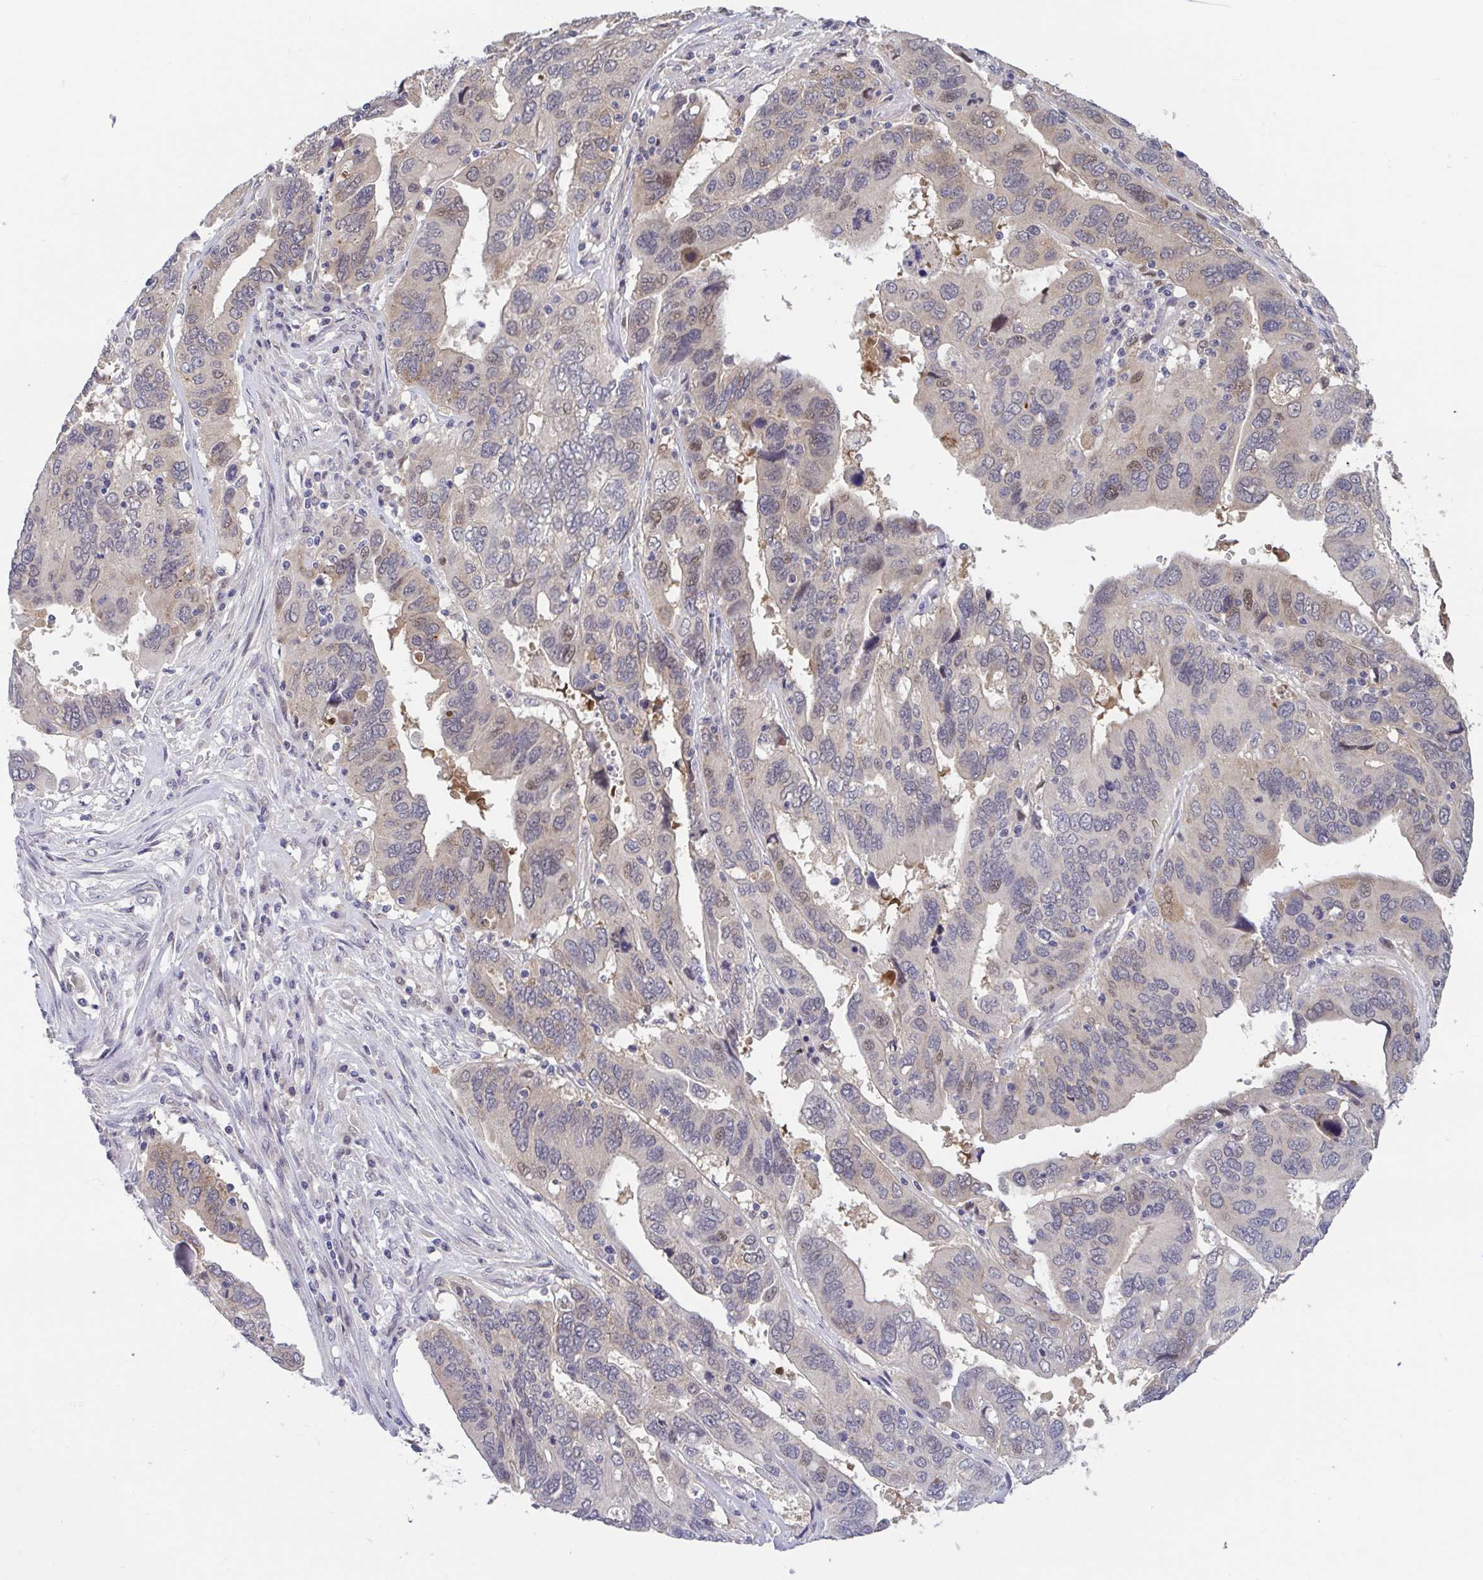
{"staining": {"intensity": "moderate", "quantity": "<25%", "location": "cytoplasmic/membranous,nuclear"}, "tissue": "ovarian cancer", "cell_type": "Tumor cells", "image_type": "cancer", "snomed": [{"axis": "morphology", "description": "Cystadenocarcinoma, serous, NOS"}, {"axis": "topography", "description": "Ovary"}], "caption": "Immunohistochemical staining of human ovarian cancer displays low levels of moderate cytoplasmic/membranous and nuclear staining in approximately <25% of tumor cells.", "gene": "RIOK1", "patient": {"sex": "female", "age": 79}}